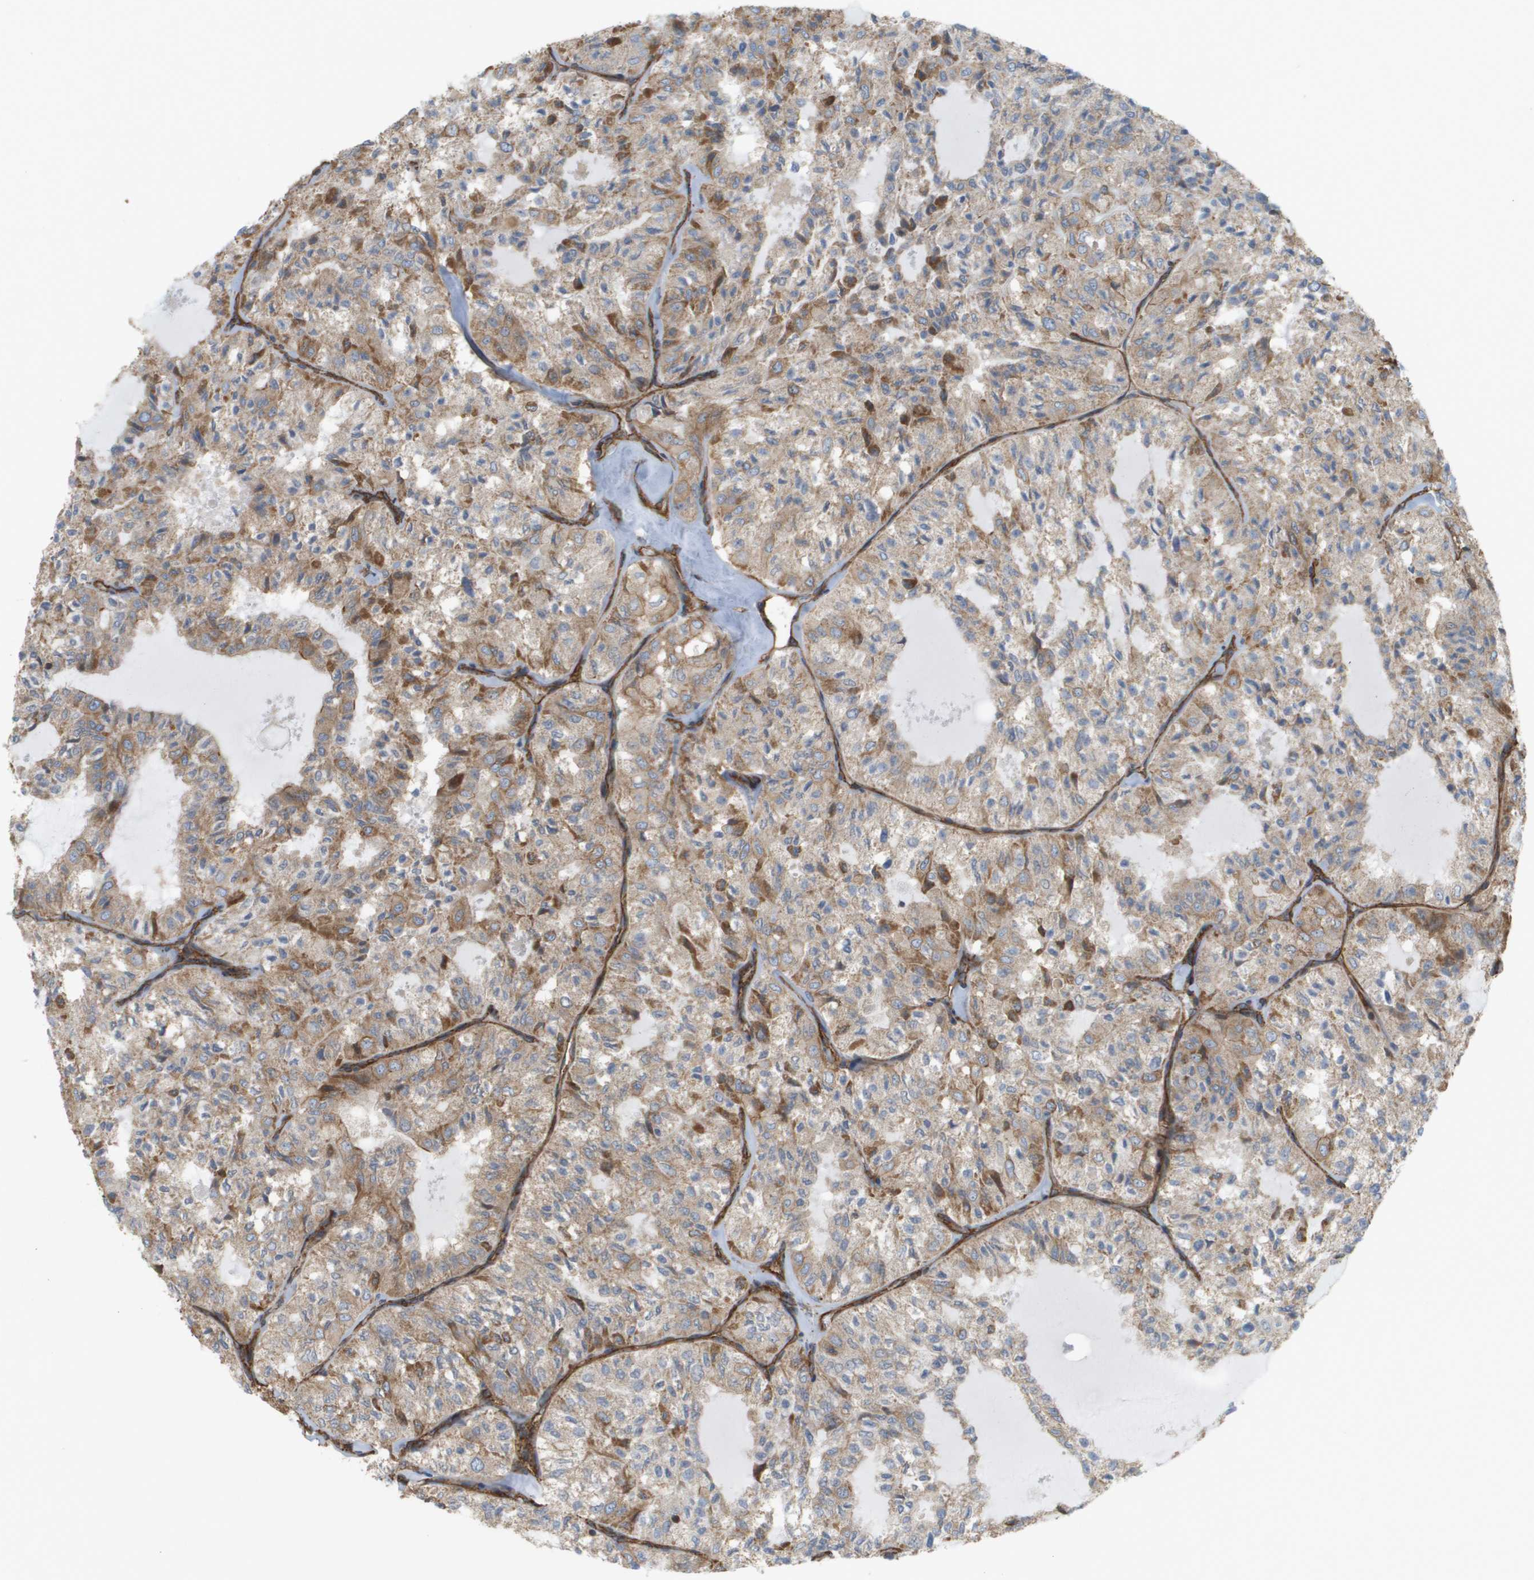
{"staining": {"intensity": "moderate", "quantity": ">75%", "location": "cytoplasmic/membranous"}, "tissue": "thyroid cancer", "cell_type": "Tumor cells", "image_type": "cancer", "snomed": [{"axis": "morphology", "description": "Follicular adenoma carcinoma, NOS"}, {"axis": "topography", "description": "Thyroid gland"}], "caption": "Immunohistochemical staining of follicular adenoma carcinoma (thyroid) demonstrates moderate cytoplasmic/membranous protein staining in about >75% of tumor cells. Nuclei are stained in blue.", "gene": "SGMS2", "patient": {"sex": "male", "age": 75}}